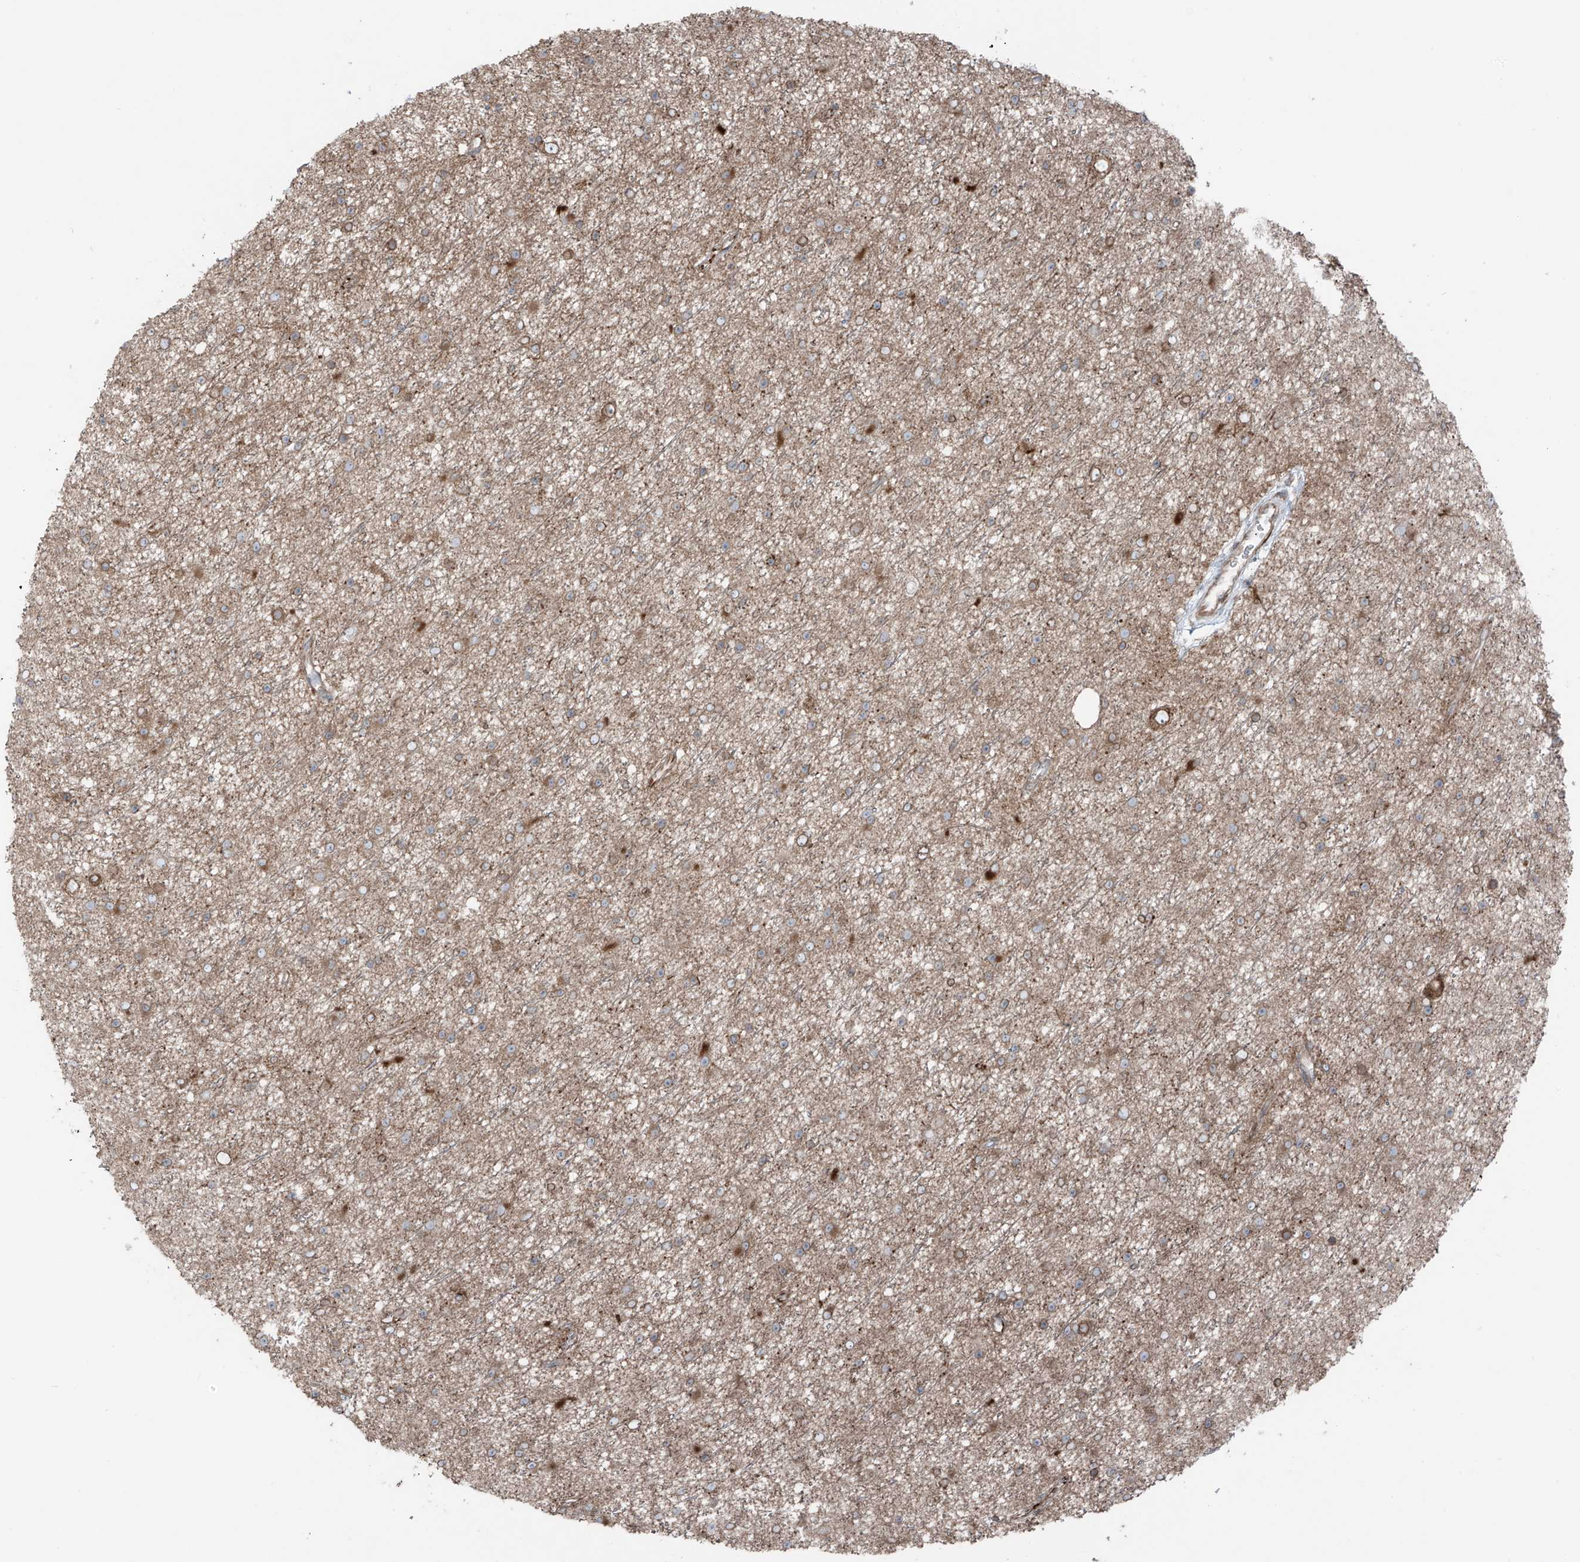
{"staining": {"intensity": "moderate", "quantity": ">75%", "location": "cytoplasmic/membranous"}, "tissue": "glioma", "cell_type": "Tumor cells", "image_type": "cancer", "snomed": [{"axis": "morphology", "description": "Glioma, malignant, Low grade"}, {"axis": "topography", "description": "Cerebral cortex"}], "caption": "A micrograph of human glioma stained for a protein exhibits moderate cytoplasmic/membranous brown staining in tumor cells. The staining was performed using DAB, with brown indicating positive protein expression. Nuclei are stained blue with hematoxylin.", "gene": "ERLEC1", "patient": {"sex": "female", "age": 39}}